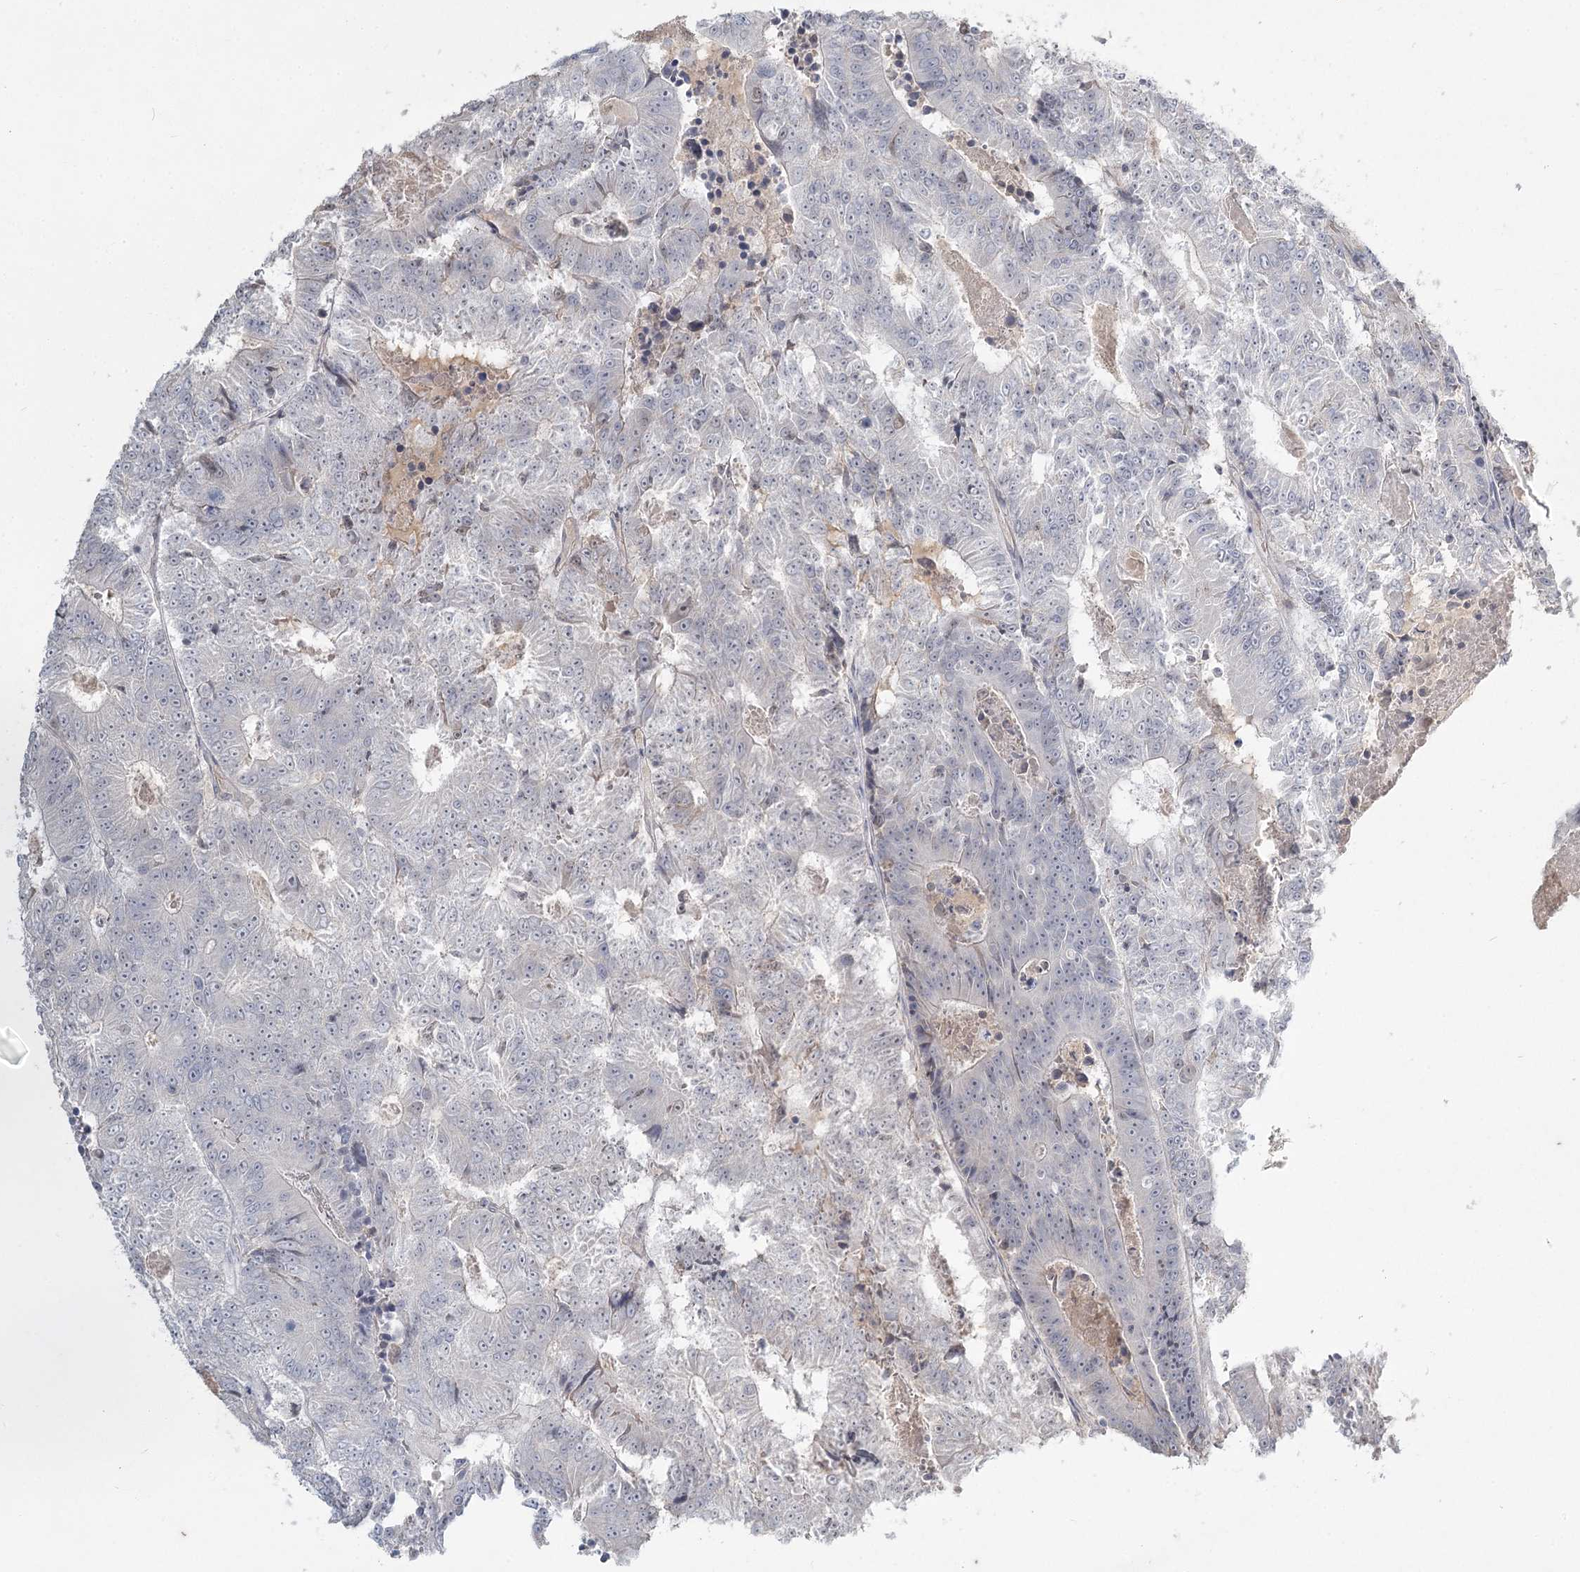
{"staining": {"intensity": "negative", "quantity": "none", "location": "none"}, "tissue": "colorectal cancer", "cell_type": "Tumor cells", "image_type": "cancer", "snomed": [{"axis": "morphology", "description": "Adenocarcinoma, NOS"}, {"axis": "topography", "description": "Colon"}], "caption": "An image of human colorectal adenocarcinoma is negative for staining in tumor cells.", "gene": "LY6G5C", "patient": {"sex": "male", "age": 83}}